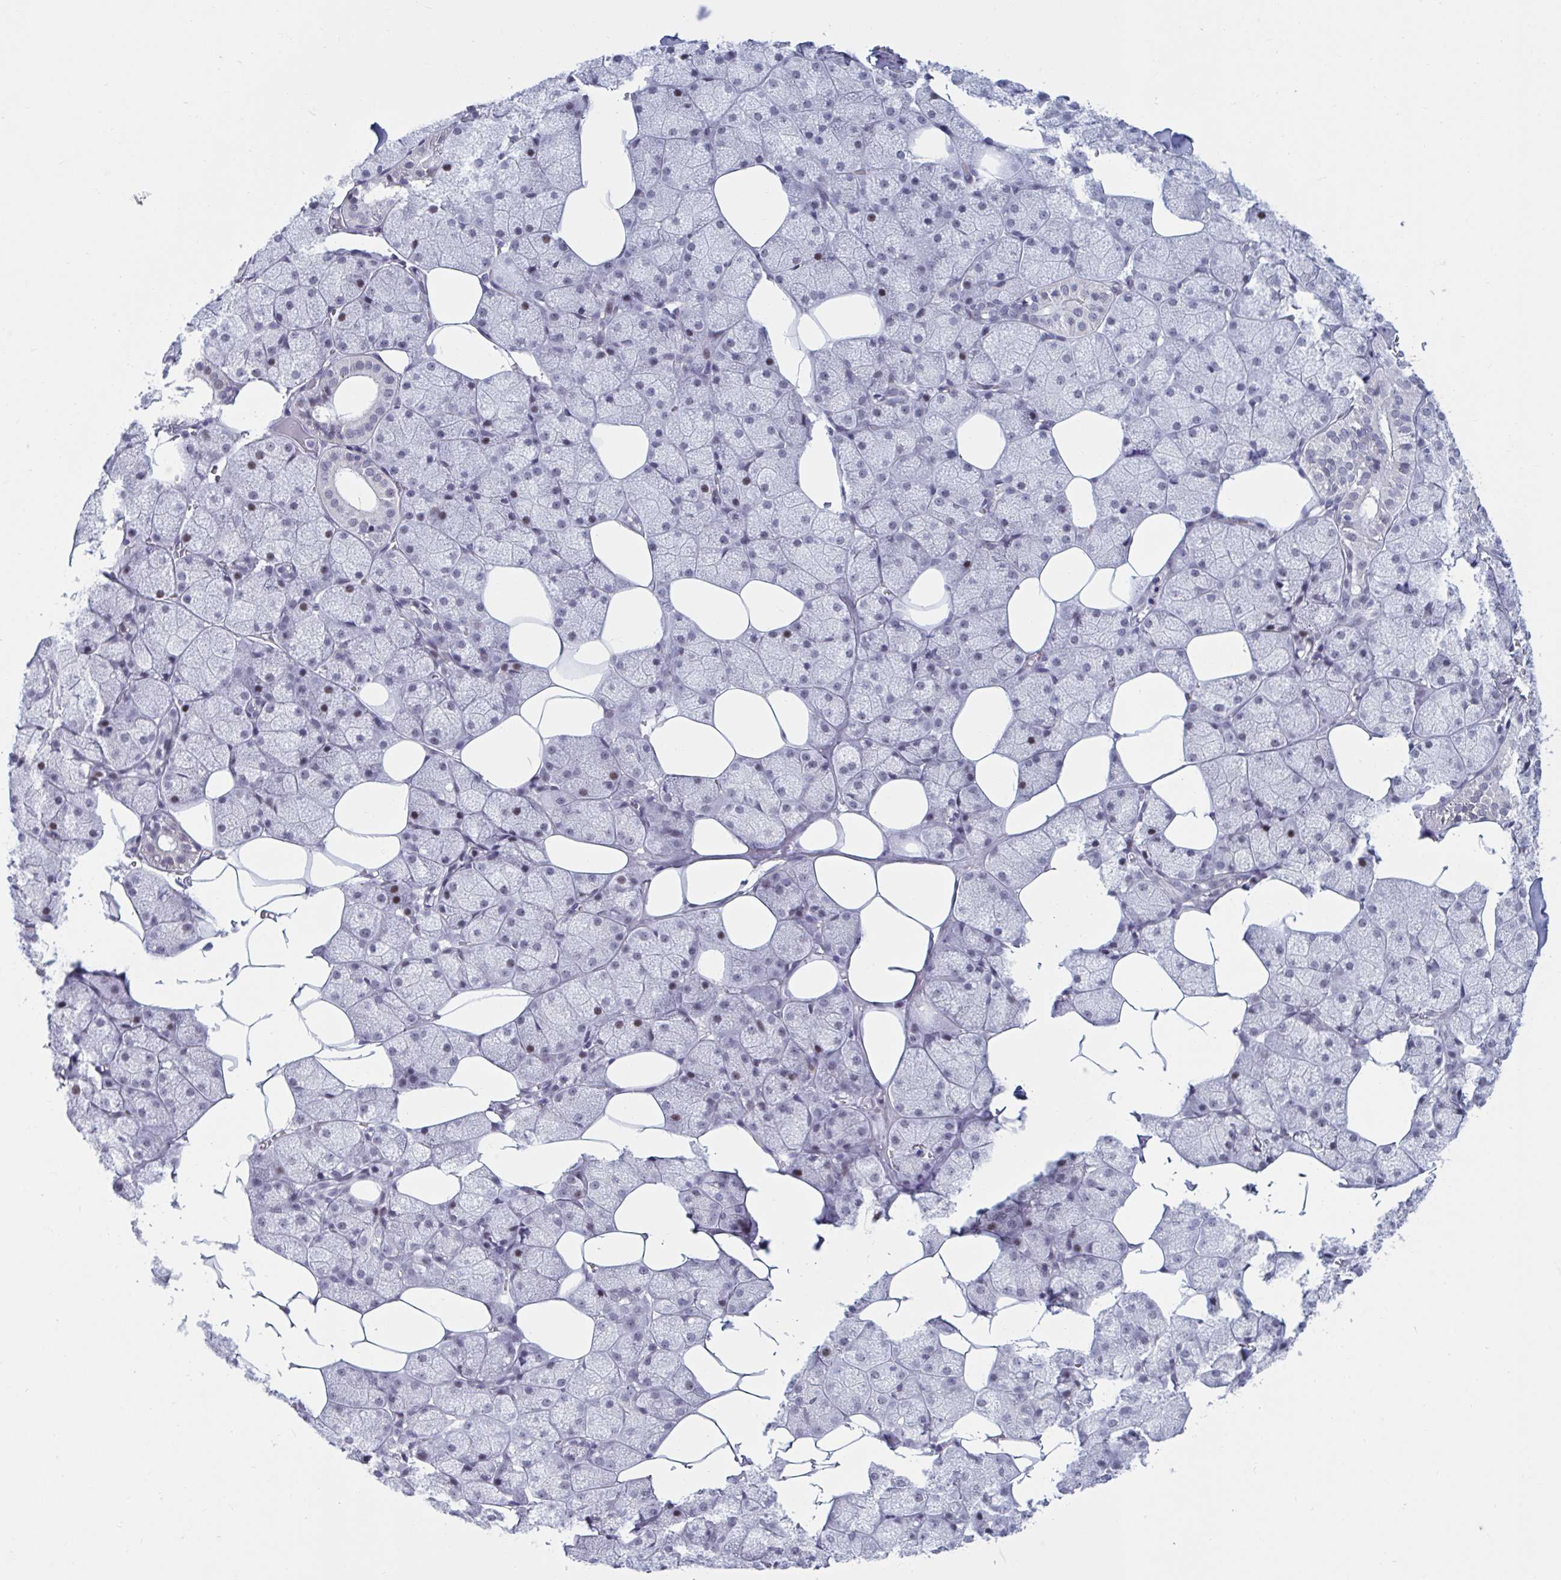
{"staining": {"intensity": "moderate", "quantity": "<25%", "location": "nuclear"}, "tissue": "salivary gland", "cell_type": "Glandular cells", "image_type": "normal", "snomed": [{"axis": "morphology", "description": "Normal tissue, NOS"}, {"axis": "topography", "description": "Salivary gland"}, {"axis": "topography", "description": "Peripheral nerve tissue"}], "caption": "High-power microscopy captured an immunohistochemistry image of benign salivary gland, revealing moderate nuclear positivity in about <25% of glandular cells.", "gene": "HSD17B6", "patient": {"sex": "male", "age": 38}}